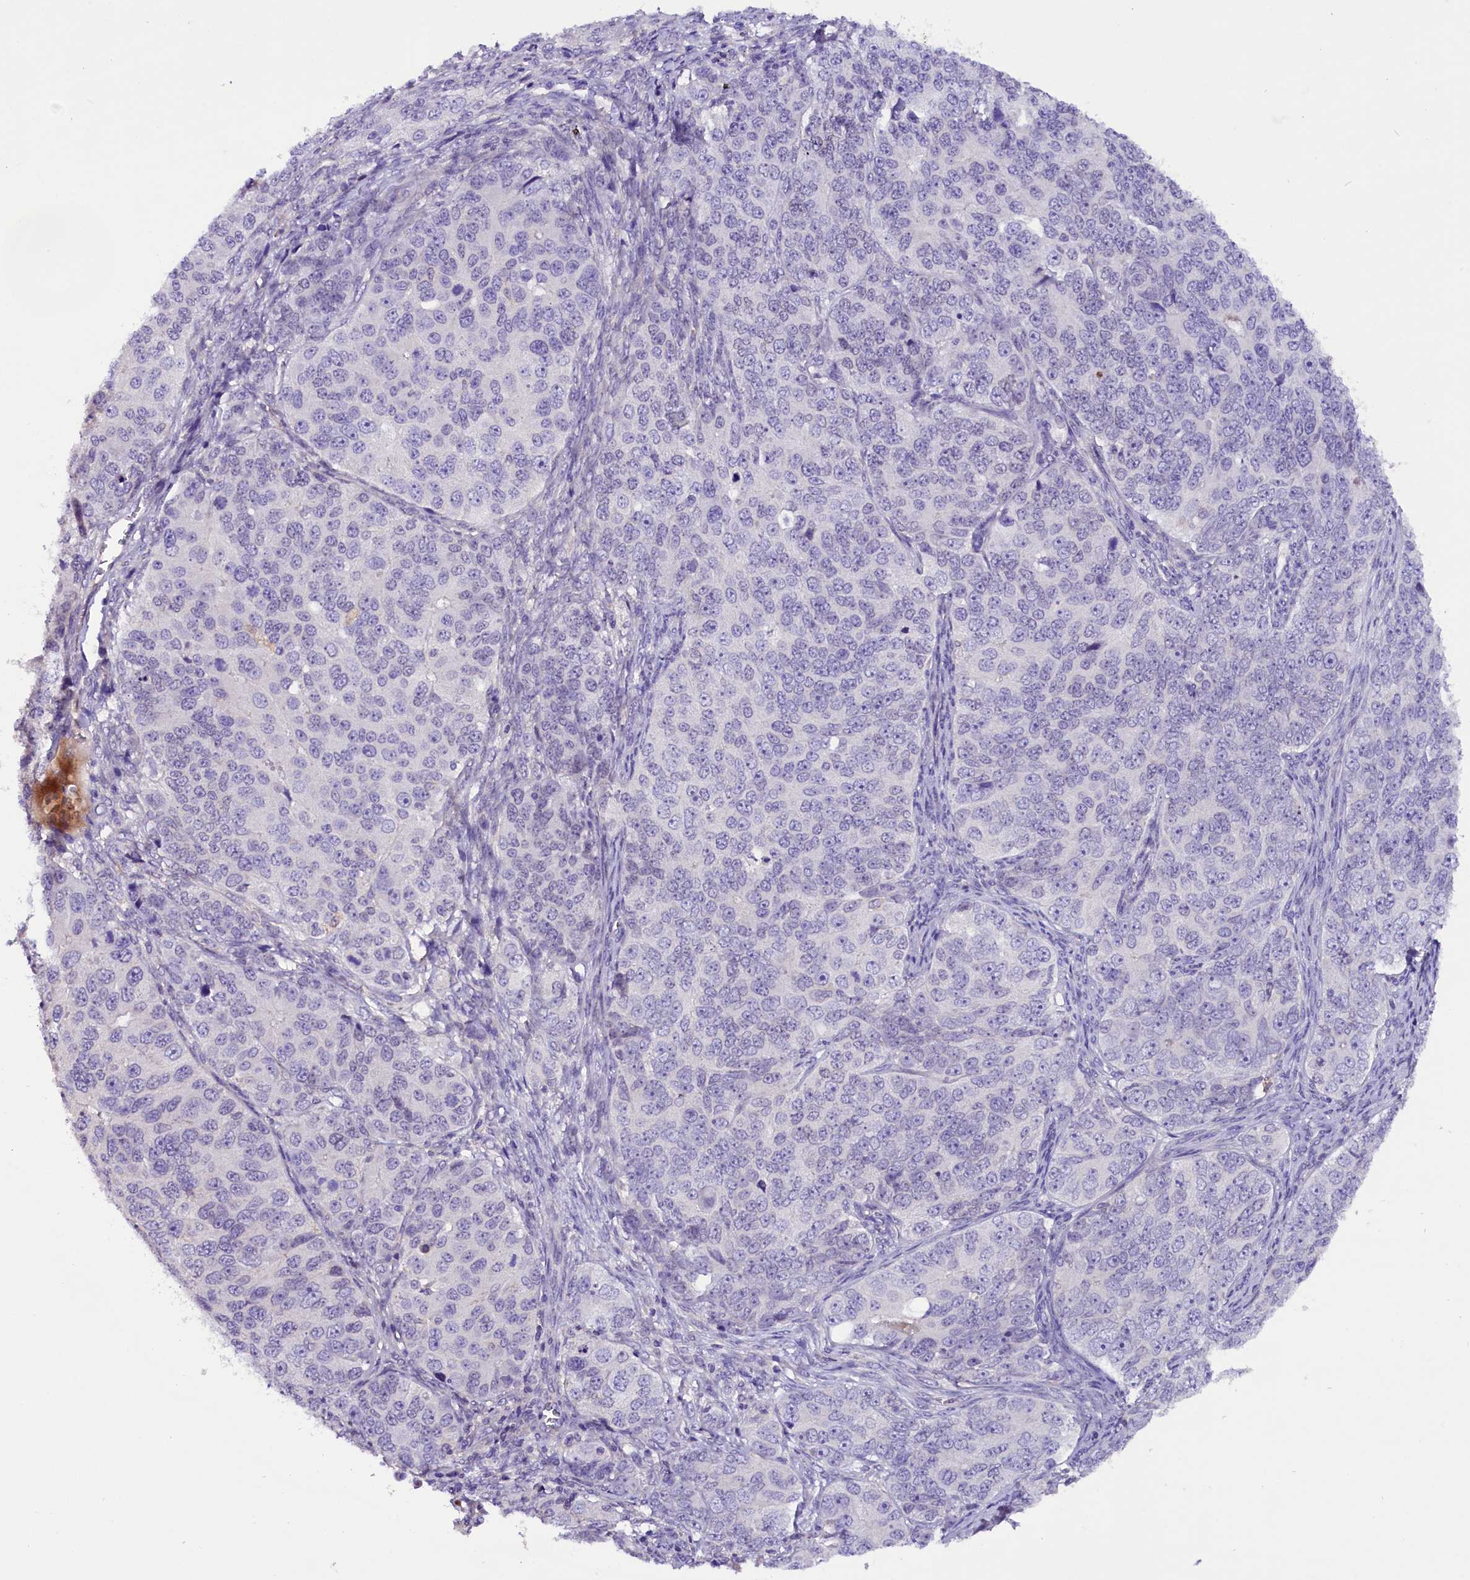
{"staining": {"intensity": "negative", "quantity": "none", "location": "none"}, "tissue": "ovarian cancer", "cell_type": "Tumor cells", "image_type": "cancer", "snomed": [{"axis": "morphology", "description": "Carcinoma, endometroid"}, {"axis": "topography", "description": "Ovary"}], "caption": "High power microscopy photomicrograph of an immunohistochemistry (IHC) micrograph of endometroid carcinoma (ovarian), revealing no significant expression in tumor cells.", "gene": "MEX3B", "patient": {"sex": "female", "age": 51}}